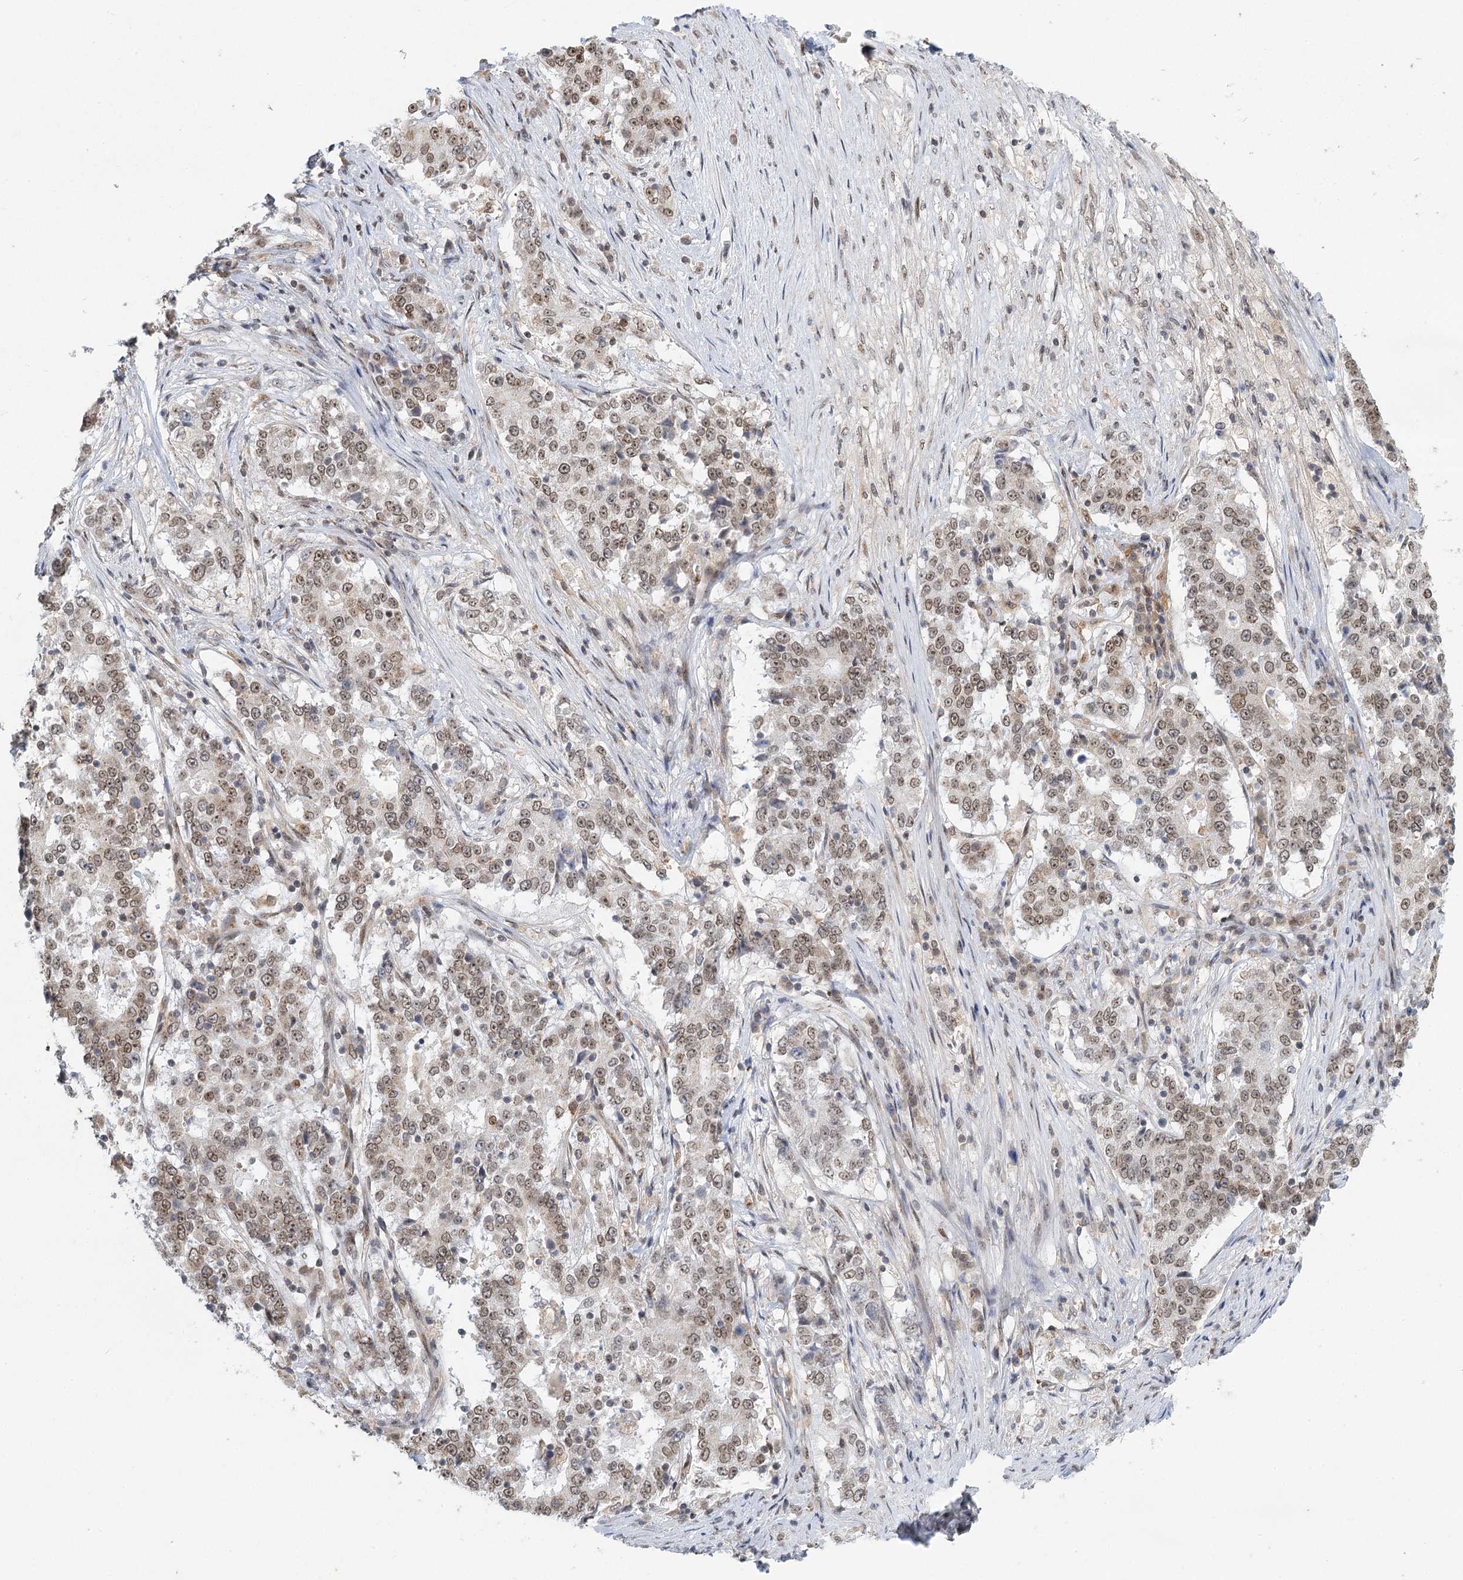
{"staining": {"intensity": "weak", "quantity": "25%-75%", "location": "nuclear"}, "tissue": "stomach cancer", "cell_type": "Tumor cells", "image_type": "cancer", "snomed": [{"axis": "morphology", "description": "Adenocarcinoma, NOS"}, {"axis": "topography", "description": "Stomach"}], "caption": "The immunohistochemical stain shows weak nuclear staining in tumor cells of stomach cancer tissue. Using DAB (brown) and hematoxylin (blue) stains, captured at high magnification using brightfield microscopy.", "gene": "TREX1", "patient": {"sex": "male", "age": 59}}